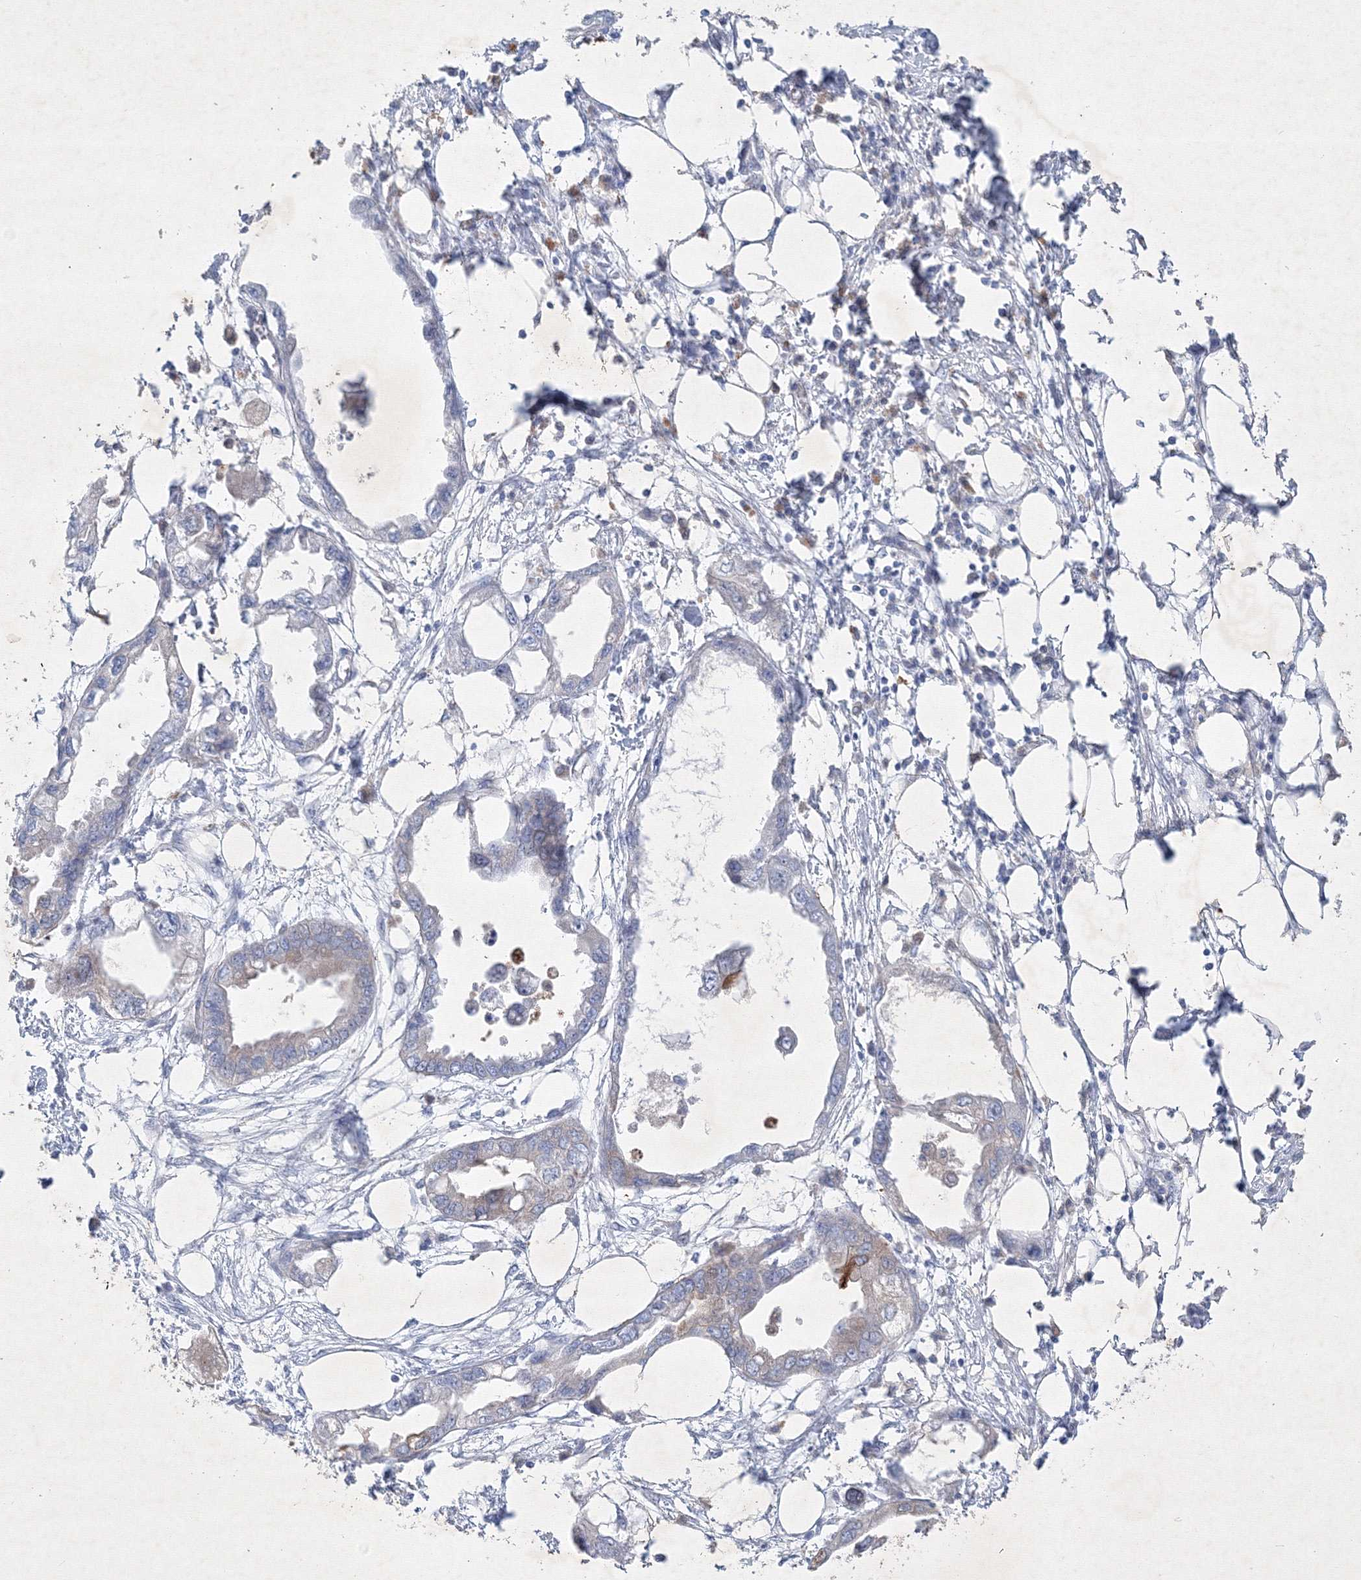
{"staining": {"intensity": "weak", "quantity": "<25%", "location": "cytoplasmic/membranous"}, "tissue": "endometrial cancer", "cell_type": "Tumor cells", "image_type": "cancer", "snomed": [{"axis": "morphology", "description": "Adenocarcinoma, NOS"}, {"axis": "morphology", "description": "Adenocarcinoma, metastatic, NOS"}, {"axis": "topography", "description": "Adipose tissue"}, {"axis": "topography", "description": "Endometrium"}], "caption": "Immunohistochemical staining of adenocarcinoma (endometrial) displays no significant expression in tumor cells.", "gene": "CXXC4", "patient": {"sex": "female", "age": 67}}